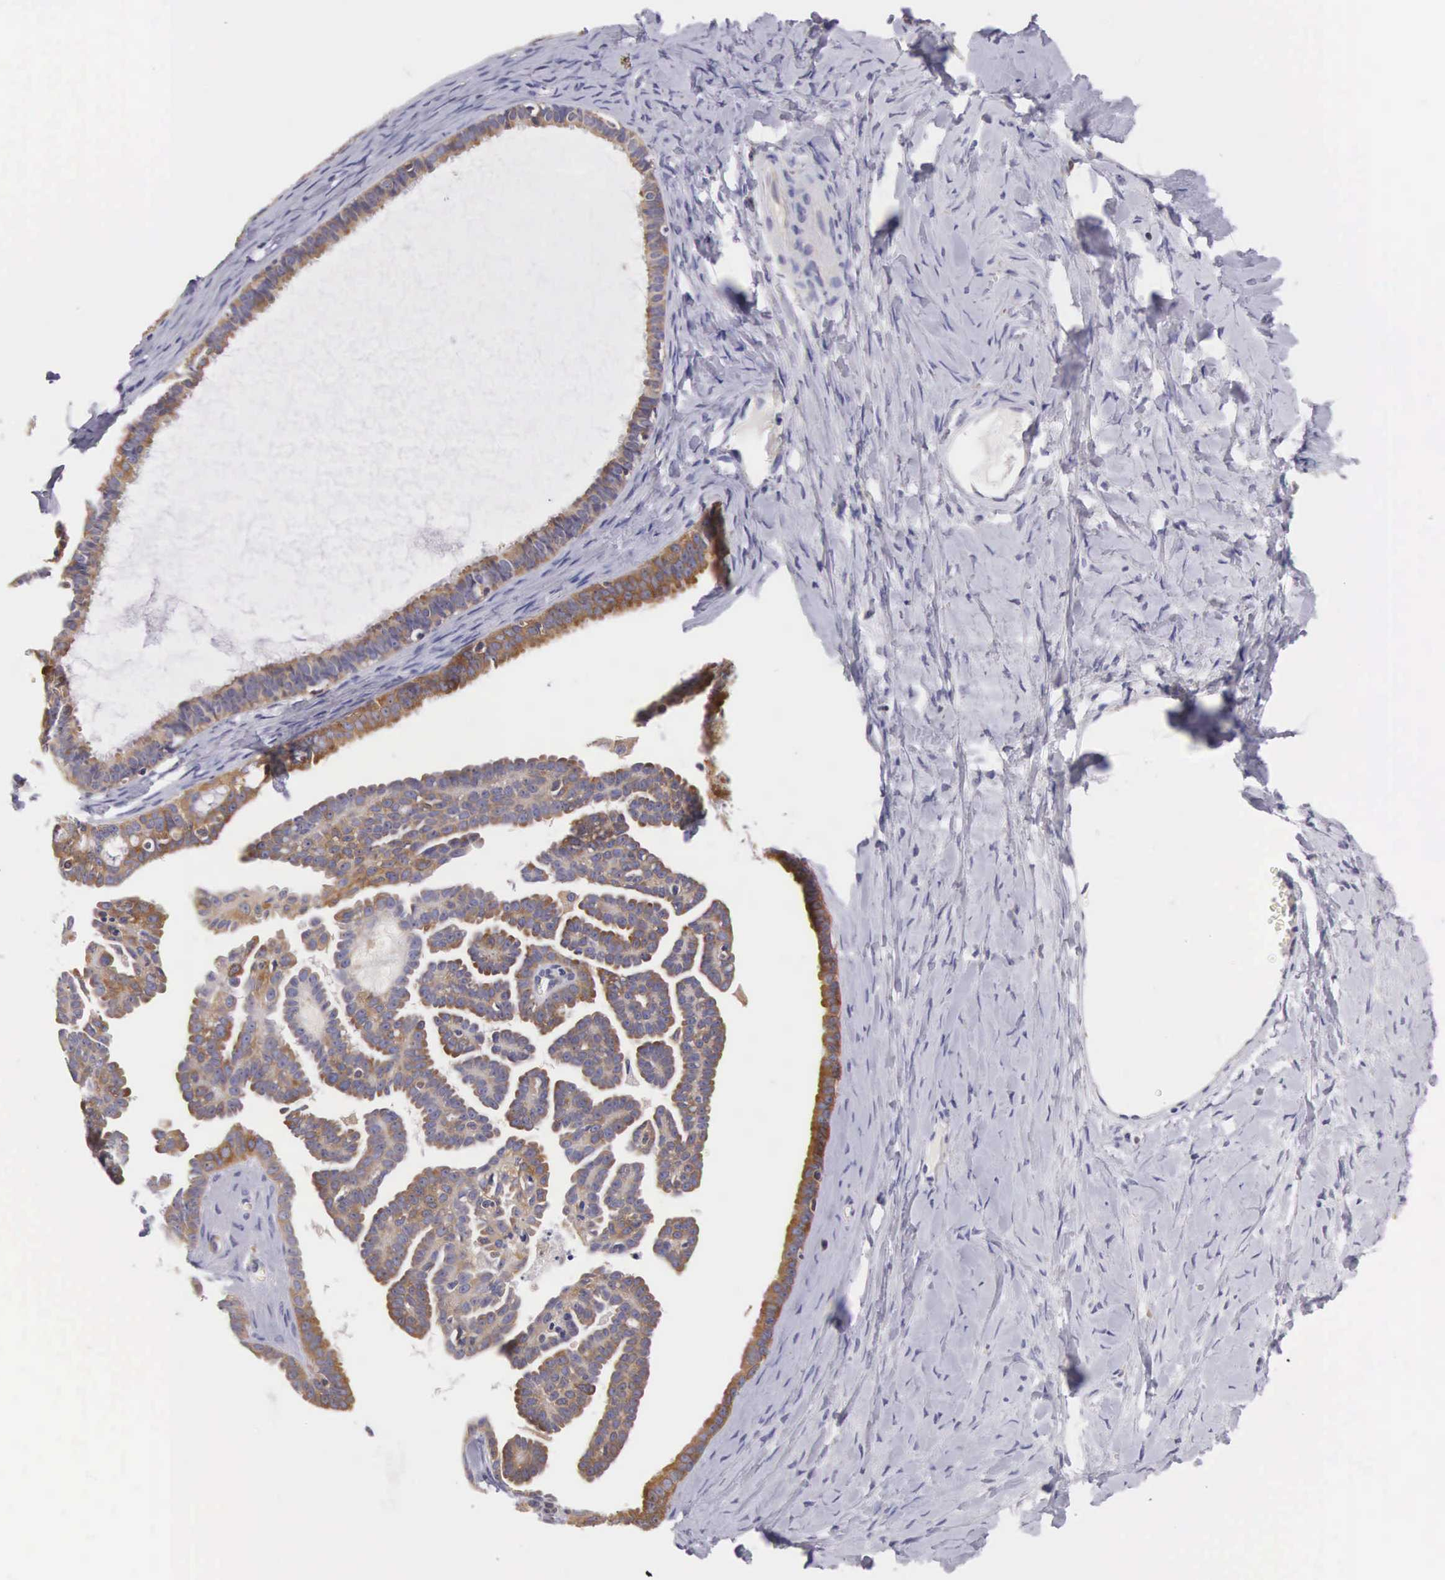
{"staining": {"intensity": "moderate", "quantity": ">75%", "location": "cytoplasmic/membranous"}, "tissue": "ovarian cancer", "cell_type": "Tumor cells", "image_type": "cancer", "snomed": [{"axis": "morphology", "description": "Cystadenocarcinoma, serous, NOS"}, {"axis": "topography", "description": "Ovary"}], "caption": "About >75% of tumor cells in ovarian cancer (serous cystadenocarcinoma) reveal moderate cytoplasmic/membranous protein positivity as visualized by brown immunohistochemical staining.", "gene": "OSBPL3", "patient": {"sex": "female", "age": 71}}